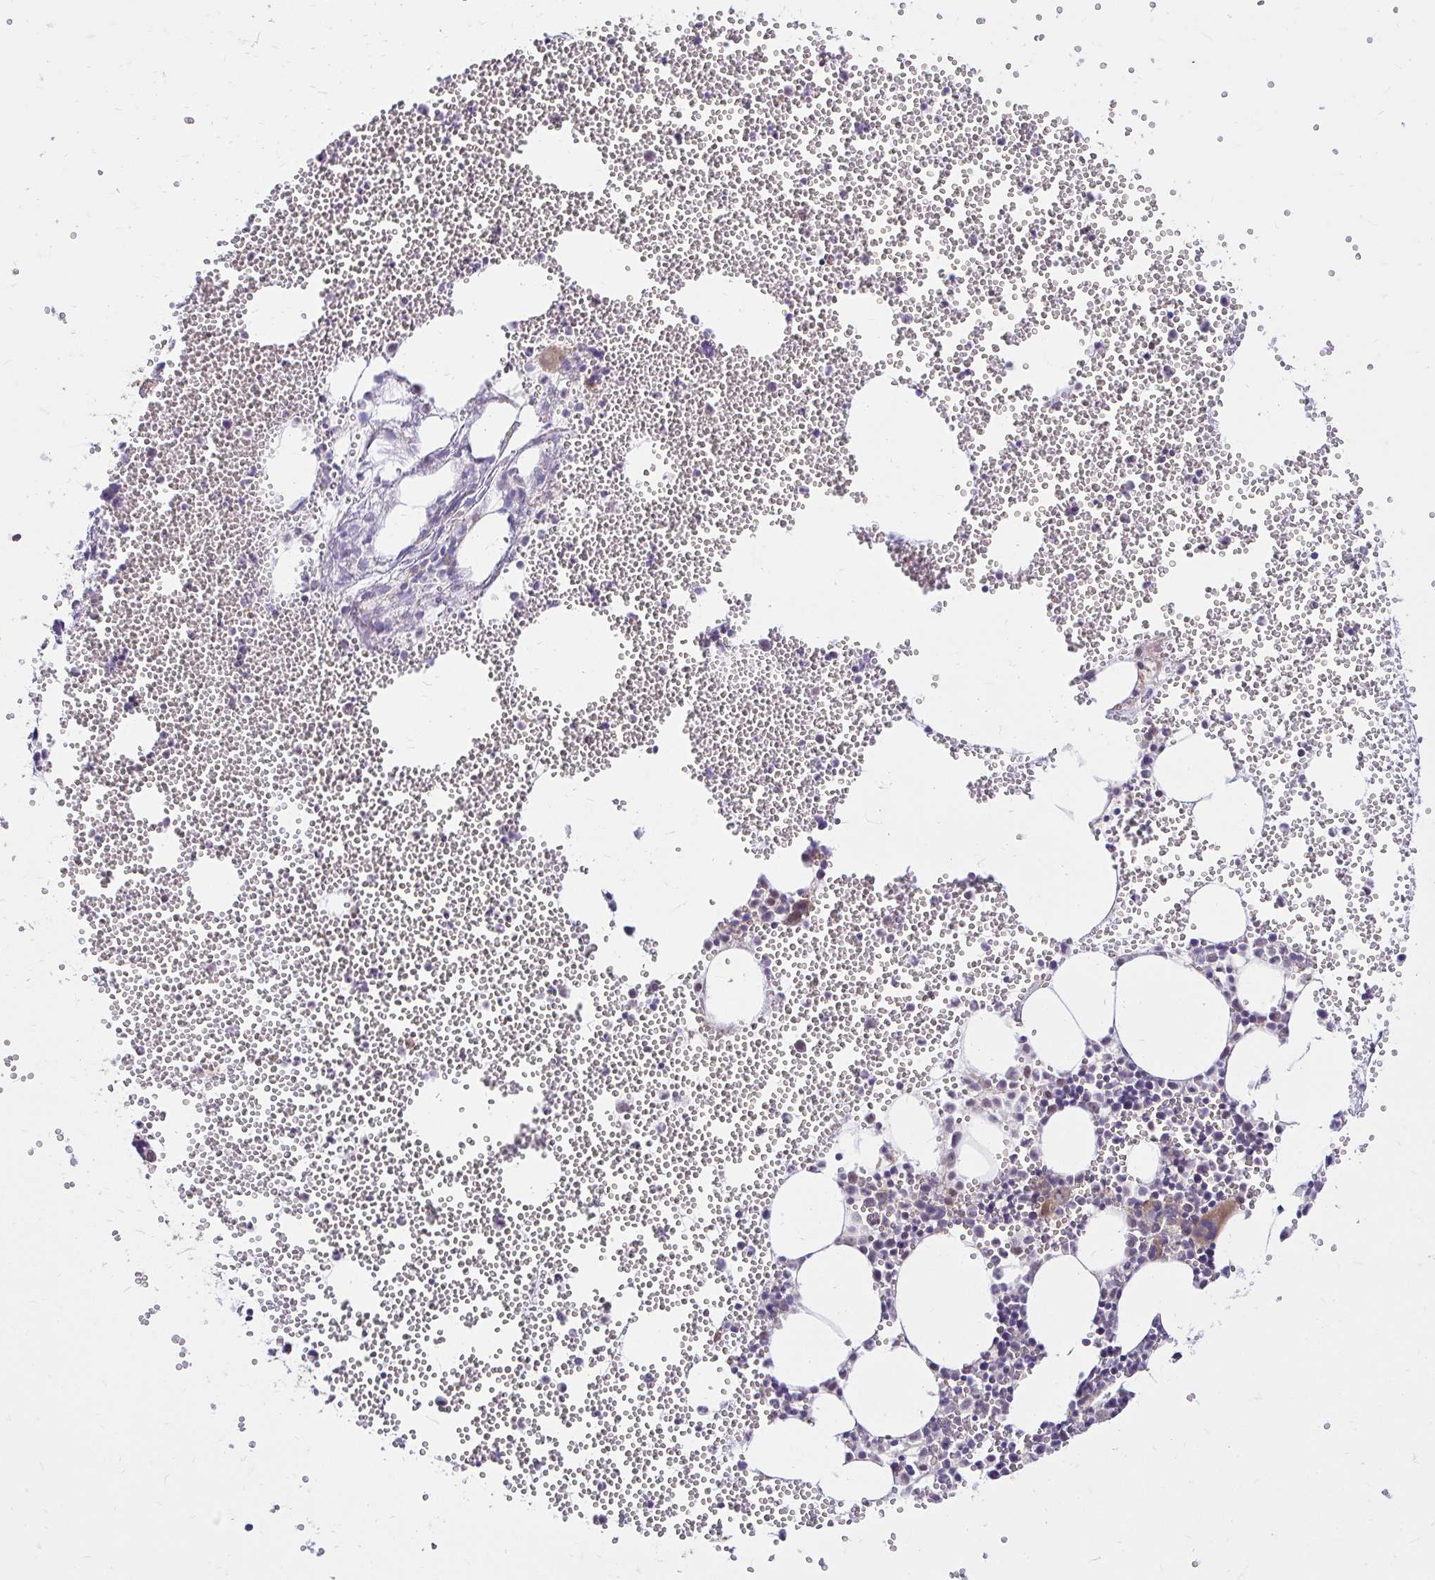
{"staining": {"intensity": "moderate", "quantity": "<25%", "location": "cytoplasmic/membranous"}, "tissue": "bone marrow", "cell_type": "Hematopoietic cells", "image_type": "normal", "snomed": [{"axis": "morphology", "description": "Normal tissue, NOS"}, {"axis": "topography", "description": "Bone marrow"}], "caption": "Hematopoietic cells display low levels of moderate cytoplasmic/membranous expression in about <25% of cells in benign bone marrow.", "gene": "YAP1", "patient": {"sex": "female", "age": 80}}